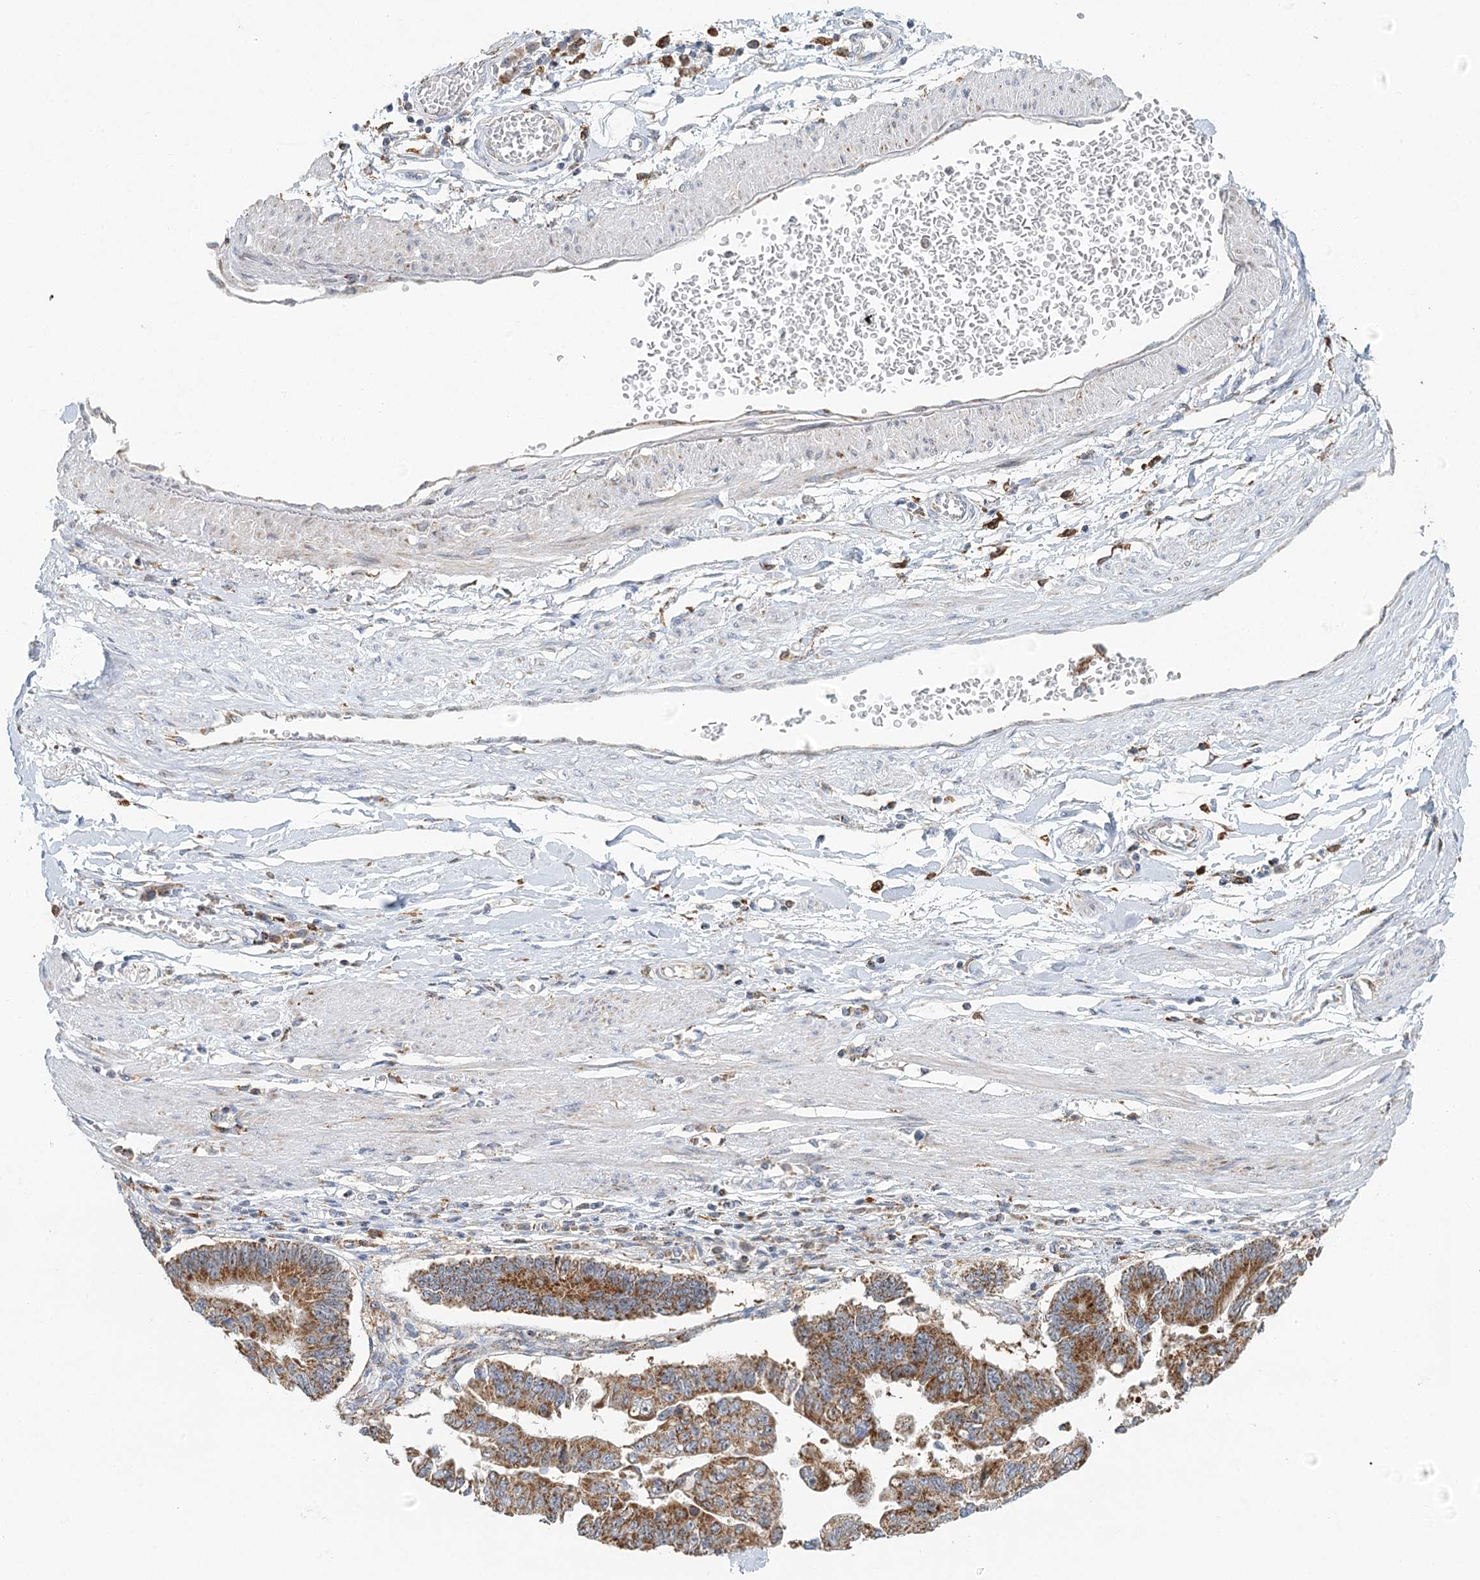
{"staining": {"intensity": "moderate", "quantity": ">75%", "location": "cytoplasmic/membranous"}, "tissue": "stomach cancer", "cell_type": "Tumor cells", "image_type": "cancer", "snomed": [{"axis": "morphology", "description": "Adenocarcinoma, NOS"}, {"axis": "topography", "description": "Stomach"}], "caption": "High-magnification brightfield microscopy of stomach cancer (adenocarcinoma) stained with DAB (3,3'-diaminobenzidine) (brown) and counterstained with hematoxylin (blue). tumor cells exhibit moderate cytoplasmic/membranous staining is appreciated in about>75% of cells. (Stains: DAB (3,3'-diaminobenzidine) in brown, nuclei in blue, Microscopy: brightfield microscopy at high magnification).", "gene": "TAS1R1", "patient": {"sex": "male", "age": 59}}